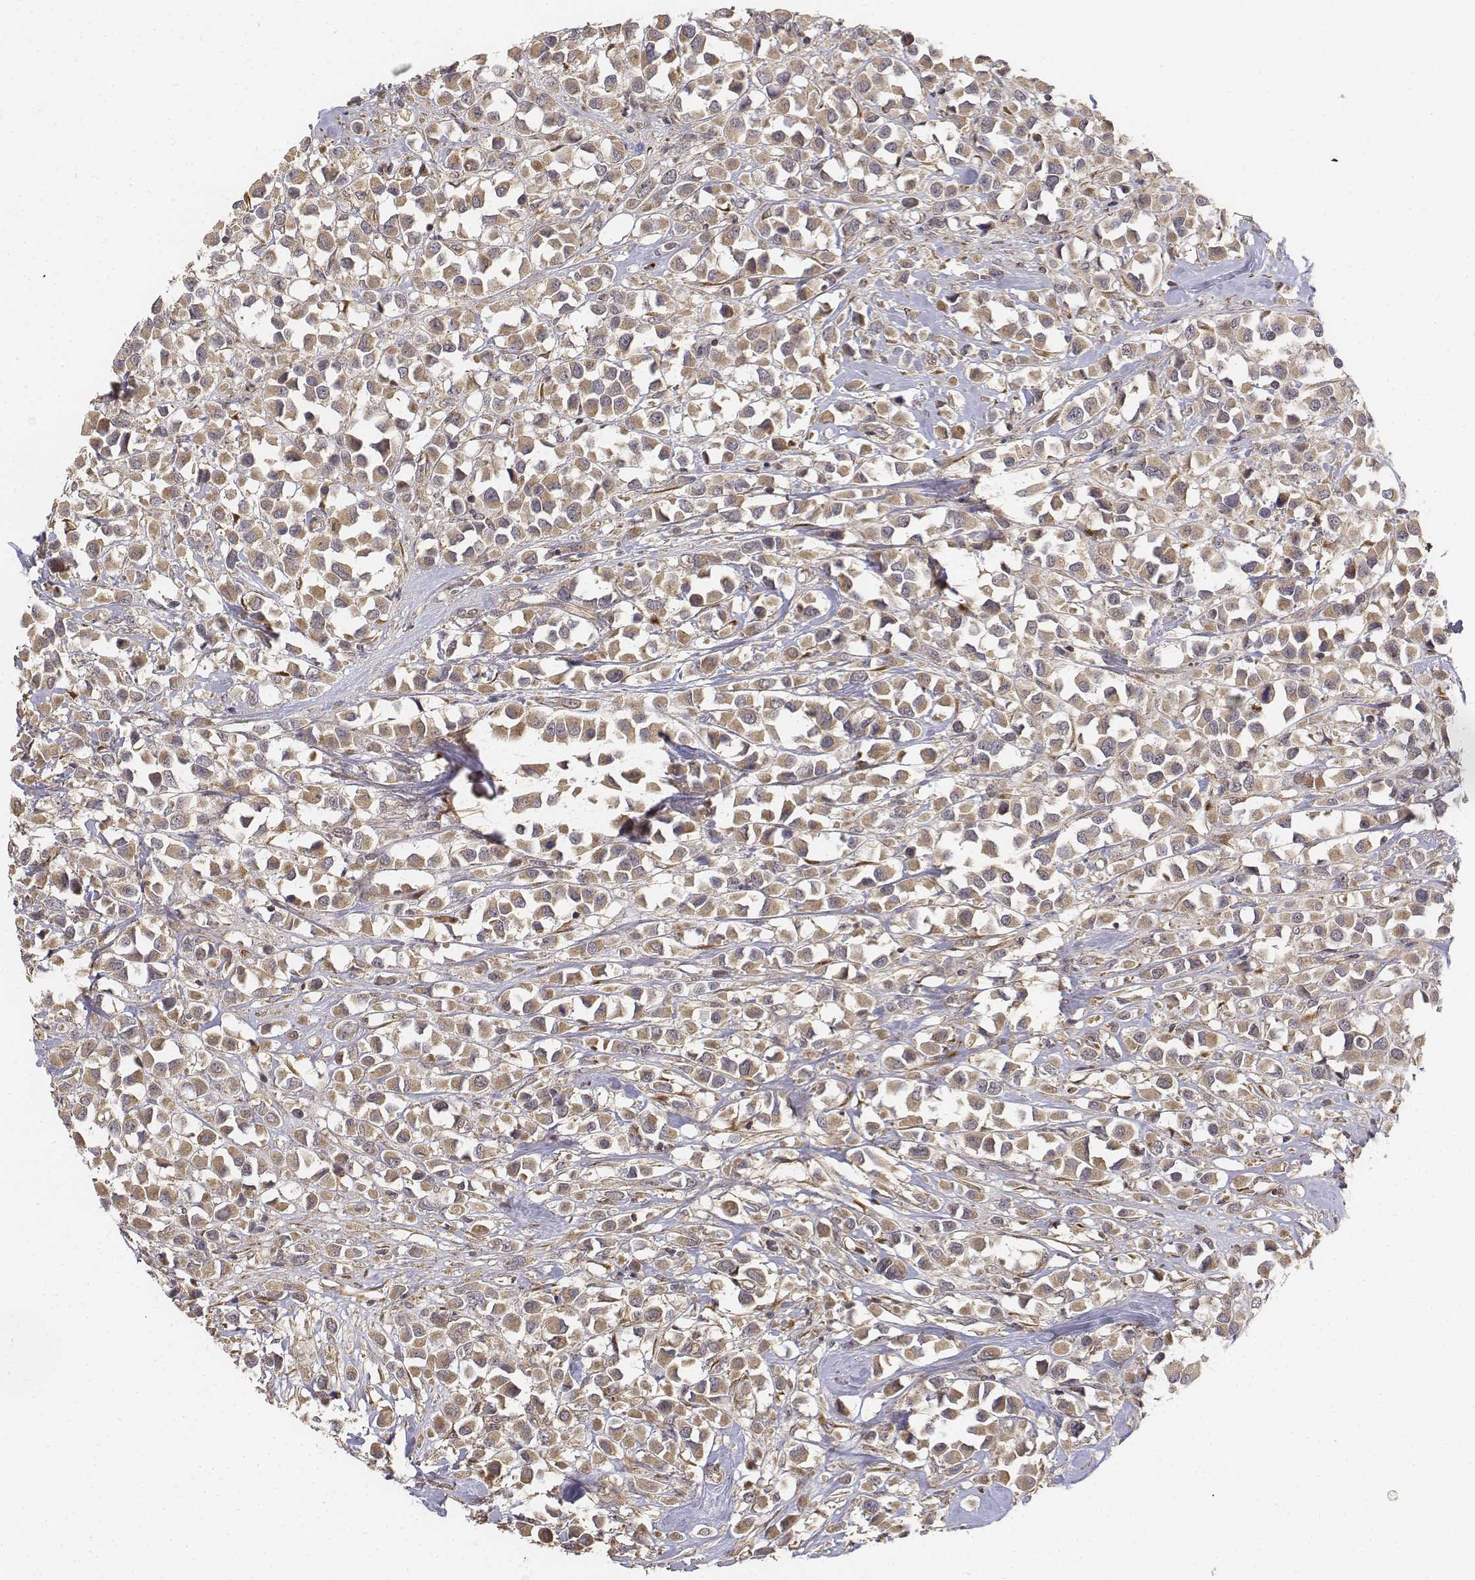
{"staining": {"intensity": "moderate", "quantity": ">75%", "location": "cytoplasmic/membranous"}, "tissue": "breast cancer", "cell_type": "Tumor cells", "image_type": "cancer", "snomed": [{"axis": "morphology", "description": "Duct carcinoma"}, {"axis": "topography", "description": "Breast"}], "caption": "The immunohistochemical stain shows moderate cytoplasmic/membranous positivity in tumor cells of breast cancer (invasive ductal carcinoma) tissue.", "gene": "FBXO21", "patient": {"sex": "female", "age": 61}}